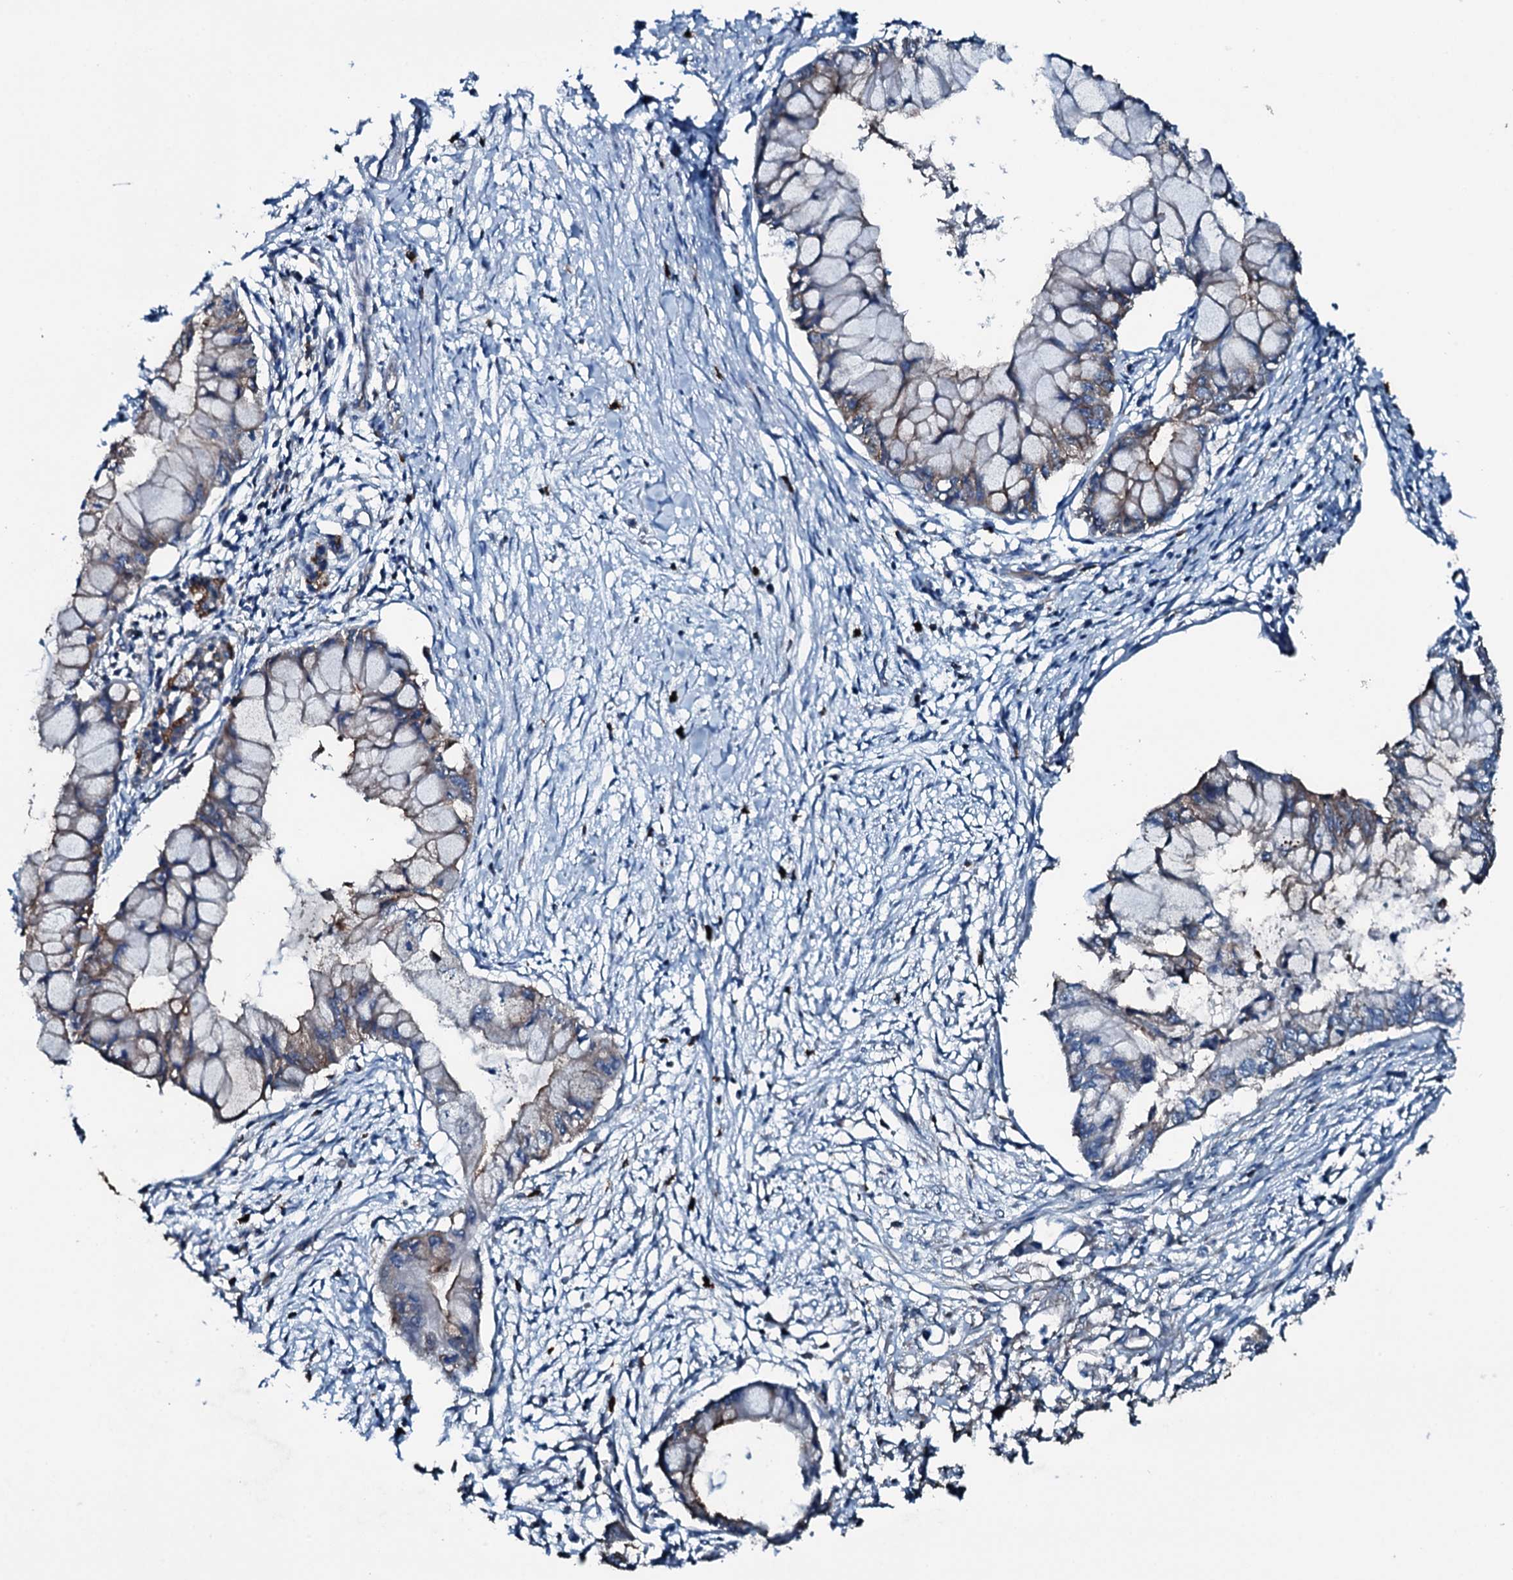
{"staining": {"intensity": "weak", "quantity": "<25%", "location": "cytoplasmic/membranous"}, "tissue": "pancreatic cancer", "cell_type": "Tumor cells", "image_type": "cancer", "snomed": [{"axis": "morphology", "description": "Adenocarcinoma, NOS"}, {"axis": "topography", "description": "Pancreas"}], "caption": "There is no significant expression in tumor cells of pancreatic adenocarcinoma. The staining is performed using DAB brown chromogen with nuclei counter-stained in using hematoxylin.", "gene": "SLC25A38", "patient": {"sex": "male", "age": 48}}